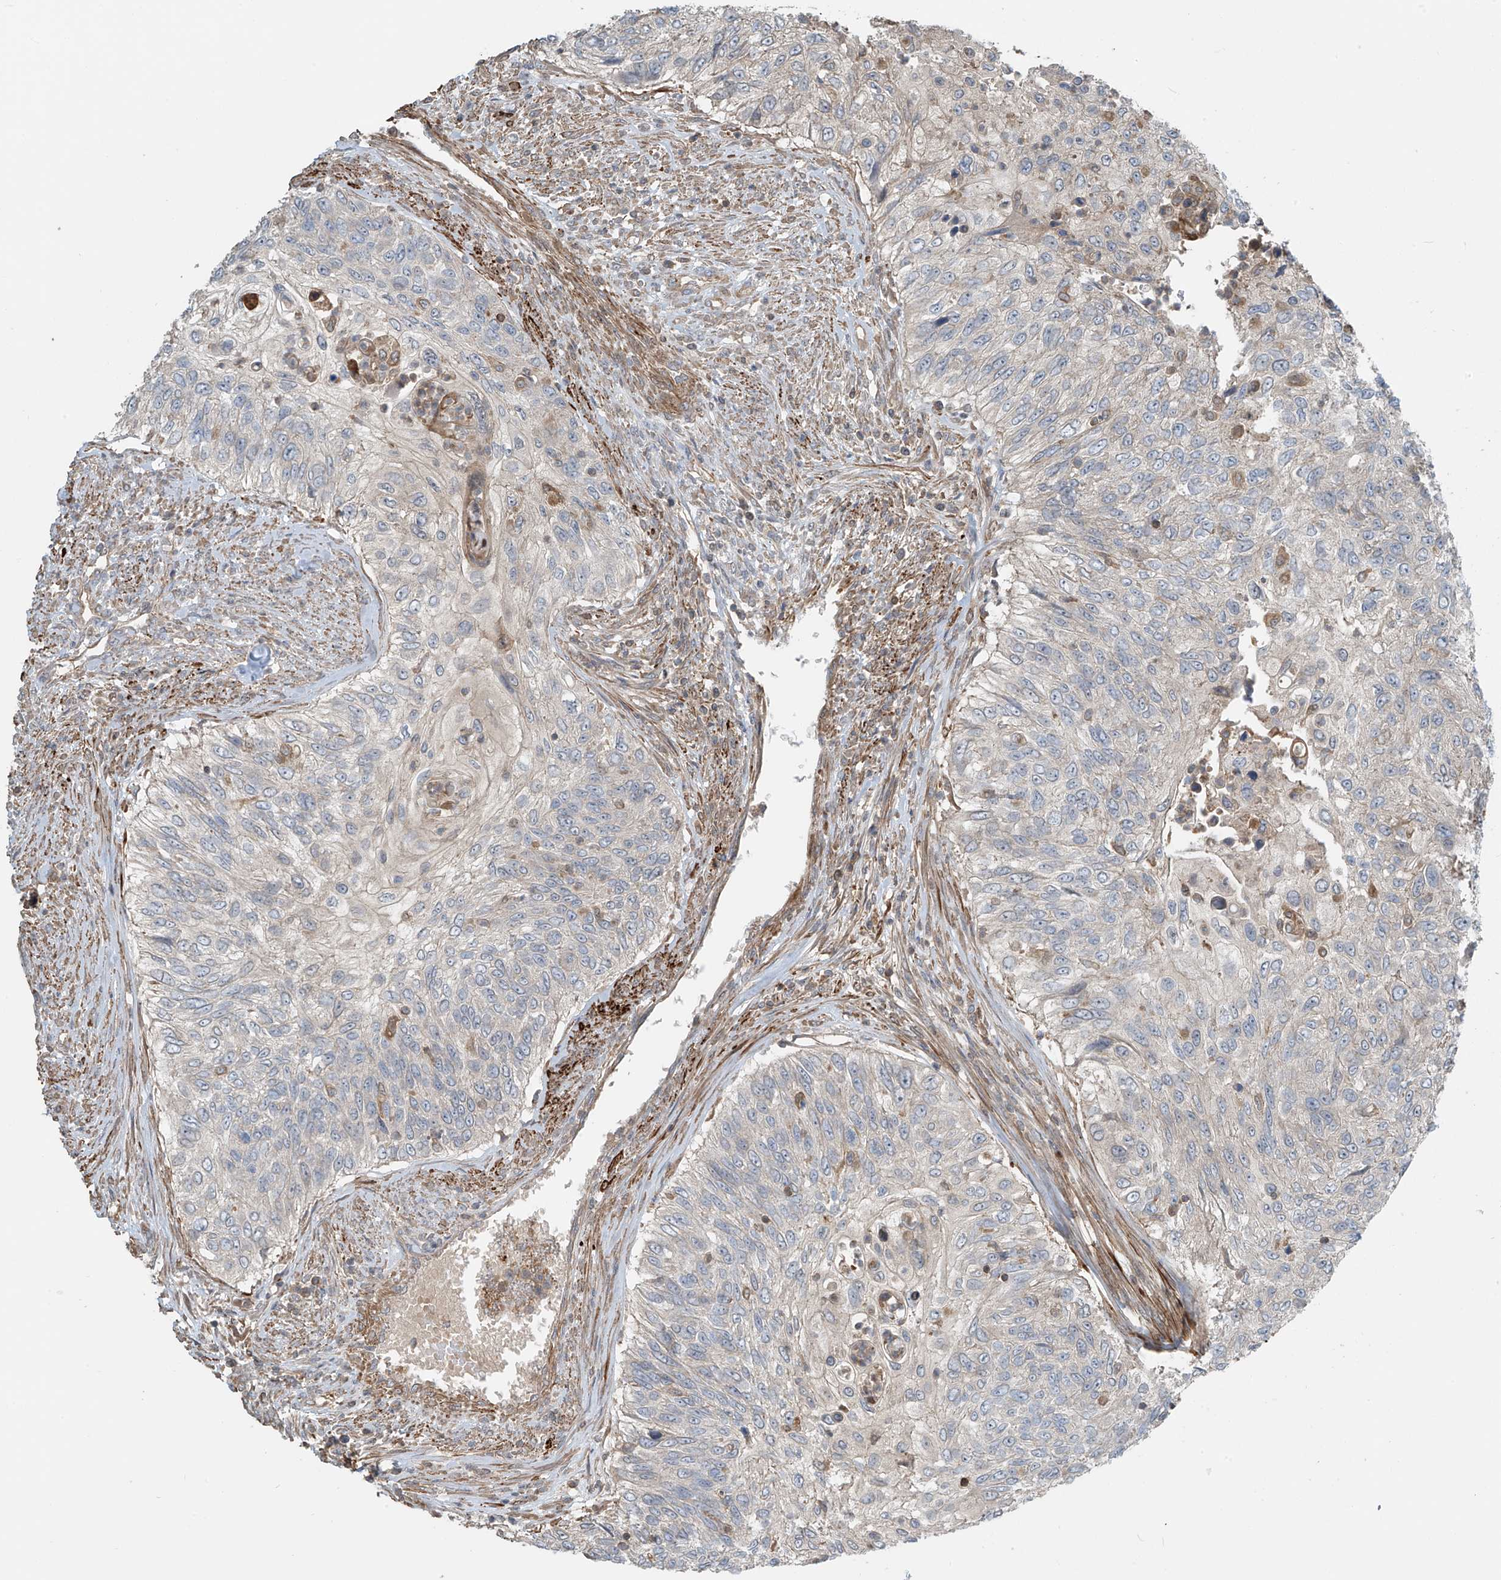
{"staining": {"intensity": "negative", "quantity": "none", "location": "none"}, "tissue": "urothelial cancer", "cell_type": "Tumor cells", "image_type": "cancer", "snomed": [{"axis": "morphology", "description": "Urothelial carcinoma, High grade"}, {"axis": "topography", "description": "Urinary bladder"}], "caption": "Immunohistochemistry (IHC) histopathology image of neoplastic tissue: human urothelial cancer stained with DAB (3,3'-diaminobenzidine) demonstrates no significant protein staining in tumor cells. (Stains: DAB immunohistochemistry with hematoxylin counter stain, Microscopy: brightfield microscopy at high magnification).", "gene": "SH3BGRL3", "patient": {"sex": "female", "age": 60}}